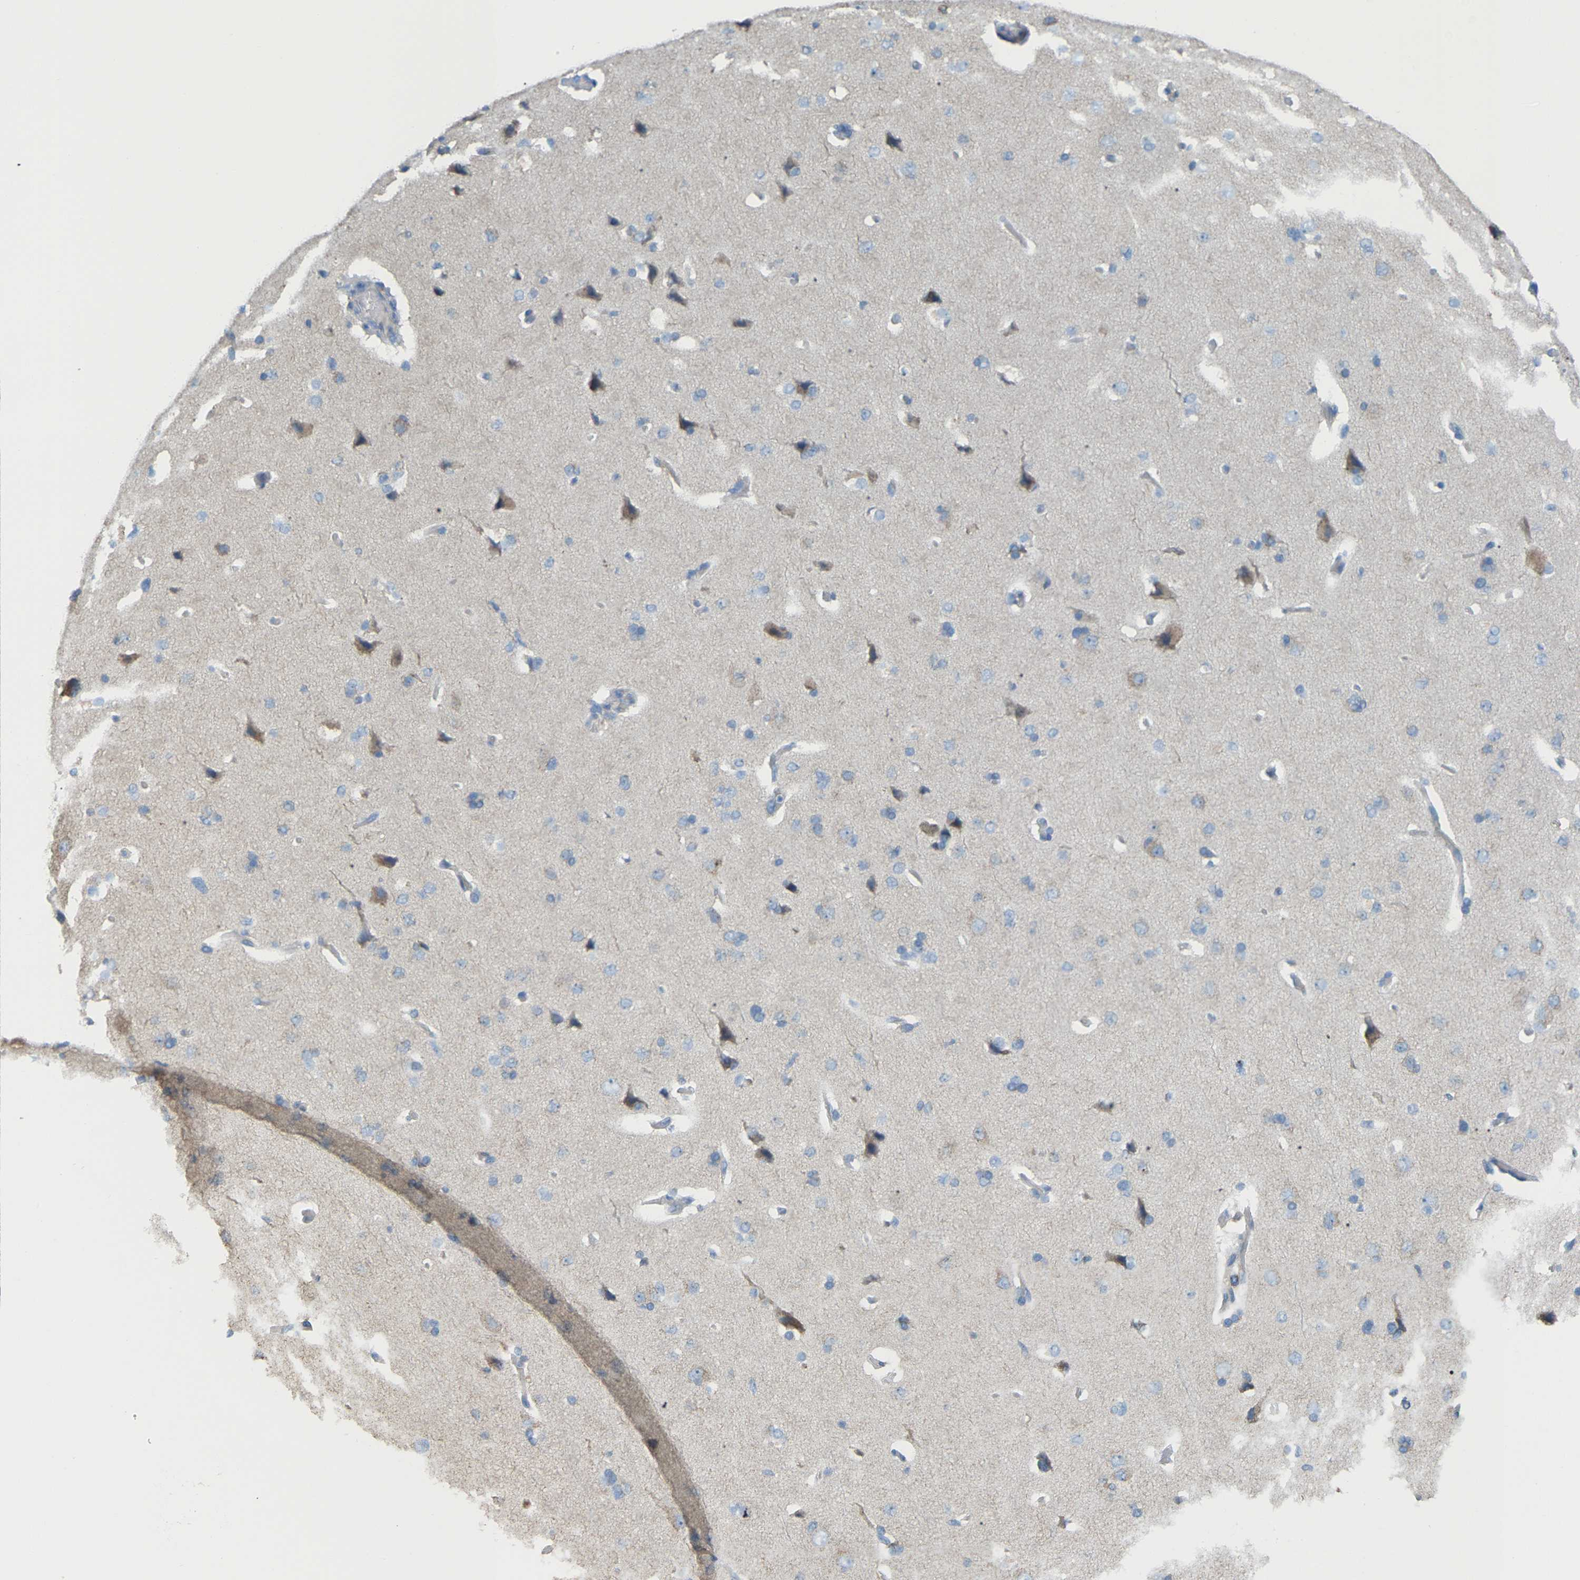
{"staining": {"intensity": "negative", "quantity": "none", "location": "none"}, "tissue": "cerebral cortex", "cell_type": "Endothelial cells", "image_type": "normal", "snomed": [{"axis": "morphology", "description": "Normal tissue, NOS"}, {"axis": "topography", "description": "Cerebral cortex"}], "caption": "Cerebral cortex was stained to show a protein in brown. There is no significant staining in endothelial cells. (DAB immunohistochemistry, high magnification).", "gene": "CROT", "patient": {"sex": "male", "age": 62}}